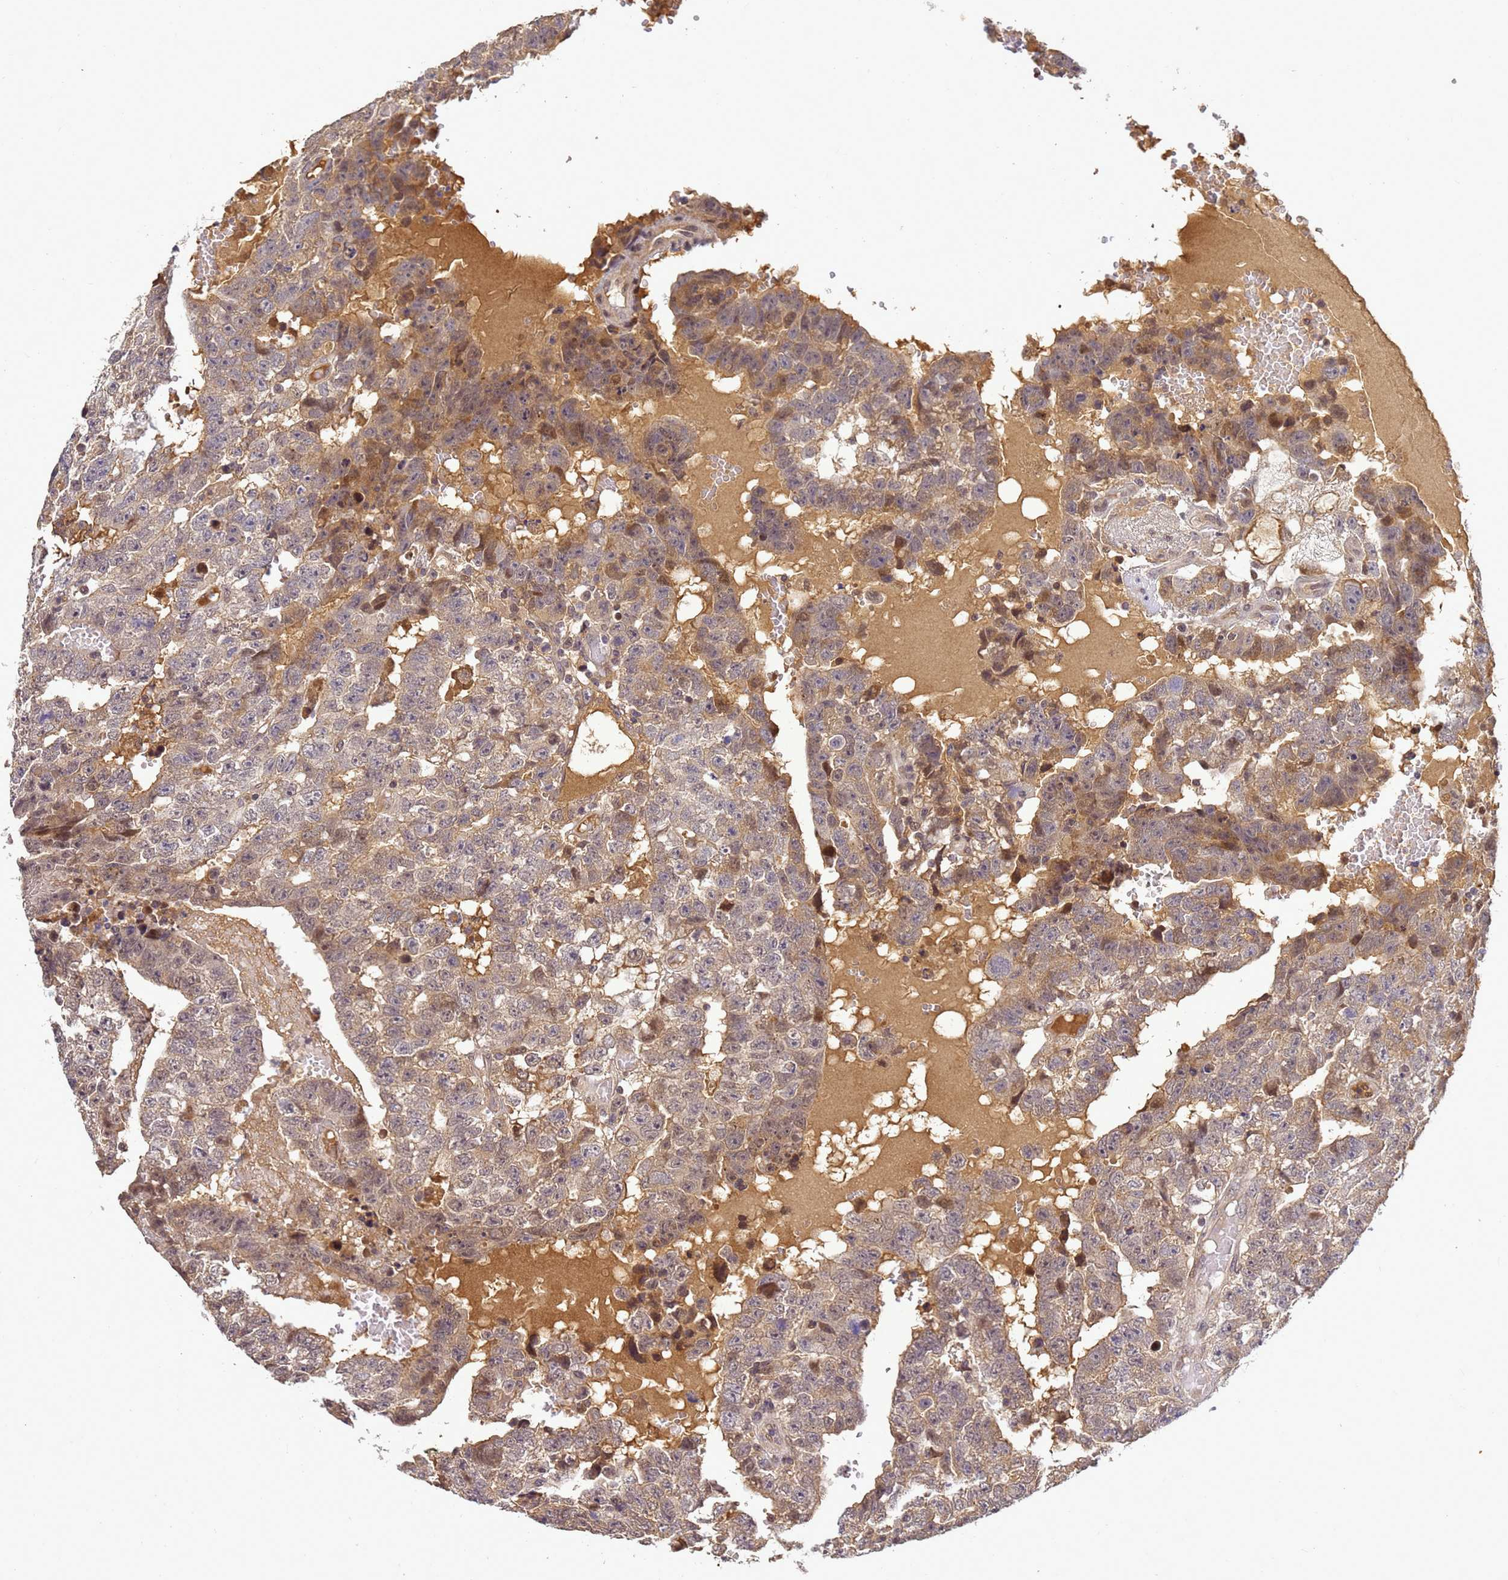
{"staining": {"intensity": "weak", "quantity": "25%-75%", "location": "cytoplasmic/membranous"}, "tissue": "testis cancer", "cell_type": "Tumor cells", "image_type": "cancer", "snomed": [{"axis": "morphology", "description": "Carcinoma, Embryonal, NOS"}, {"axis": "topography", "description": "Testis"}], "caption": "Embryonal carcinoma (testis) was stained to show a protein in brown. There is low levels of weak cytoplasmic/membranous expression in about 25%-75% of tumor cells.", "gene": "TMEM74B", "patient": {"sex": "male", "age": 25}}